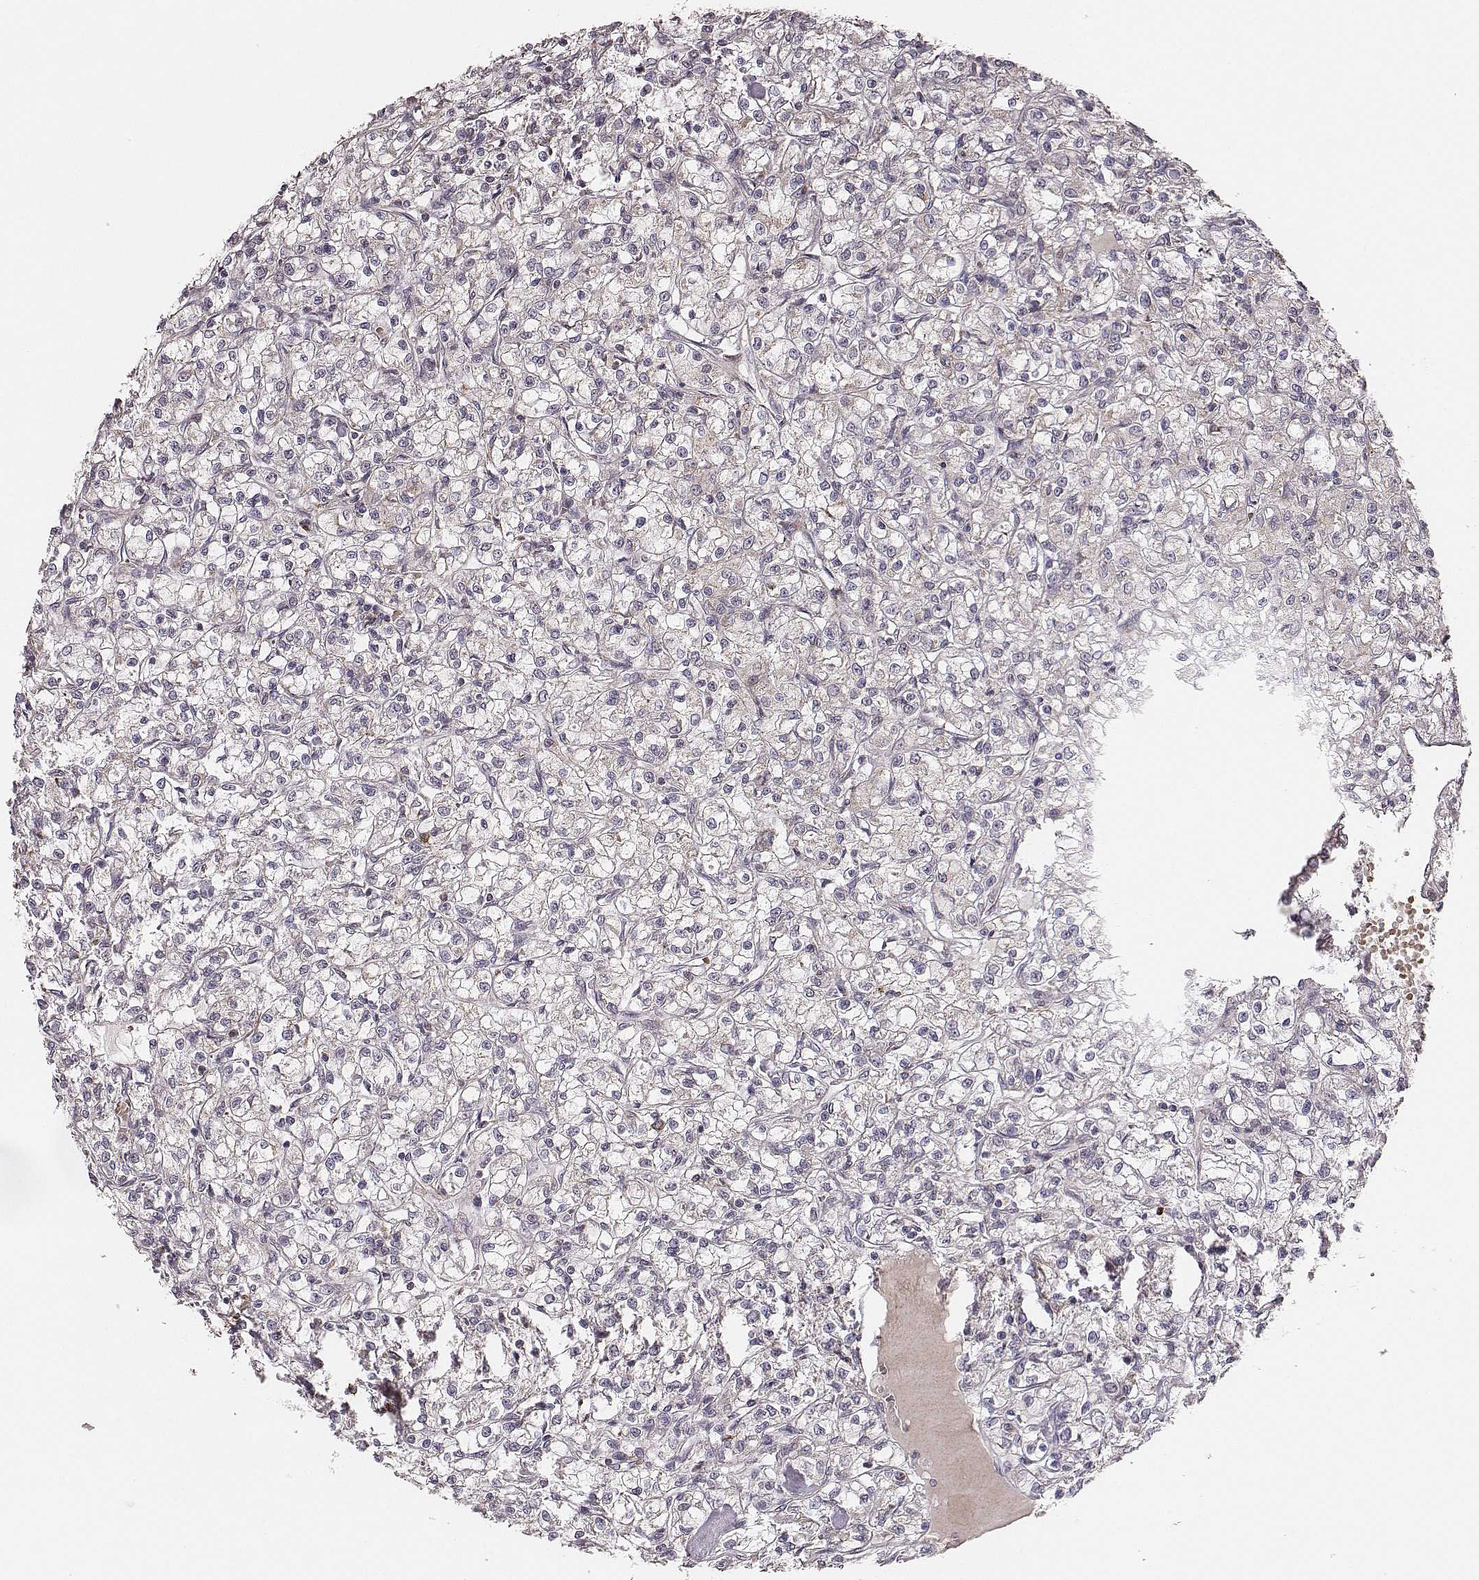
{"staining": {"intensity": "negative", "quantity": "none", "location": "none"}, "tissue": "renal cancer", "cell_type": "Tumor cells", "image_type": "cancer", "snomed": [{"axis": "morphology", "description": "Adenocarcinoma, NOS"}, {"axis": "topography", "description": "Kidney"}], "caption": "Immunohistochemistry (IHC) micrograph of human renal adenocarcinoma stained for a protein (brown), which demonstrates no positivity in tumor cells.", "gene": "TUFM", "patient": {"sex": "female", "age": 59}}